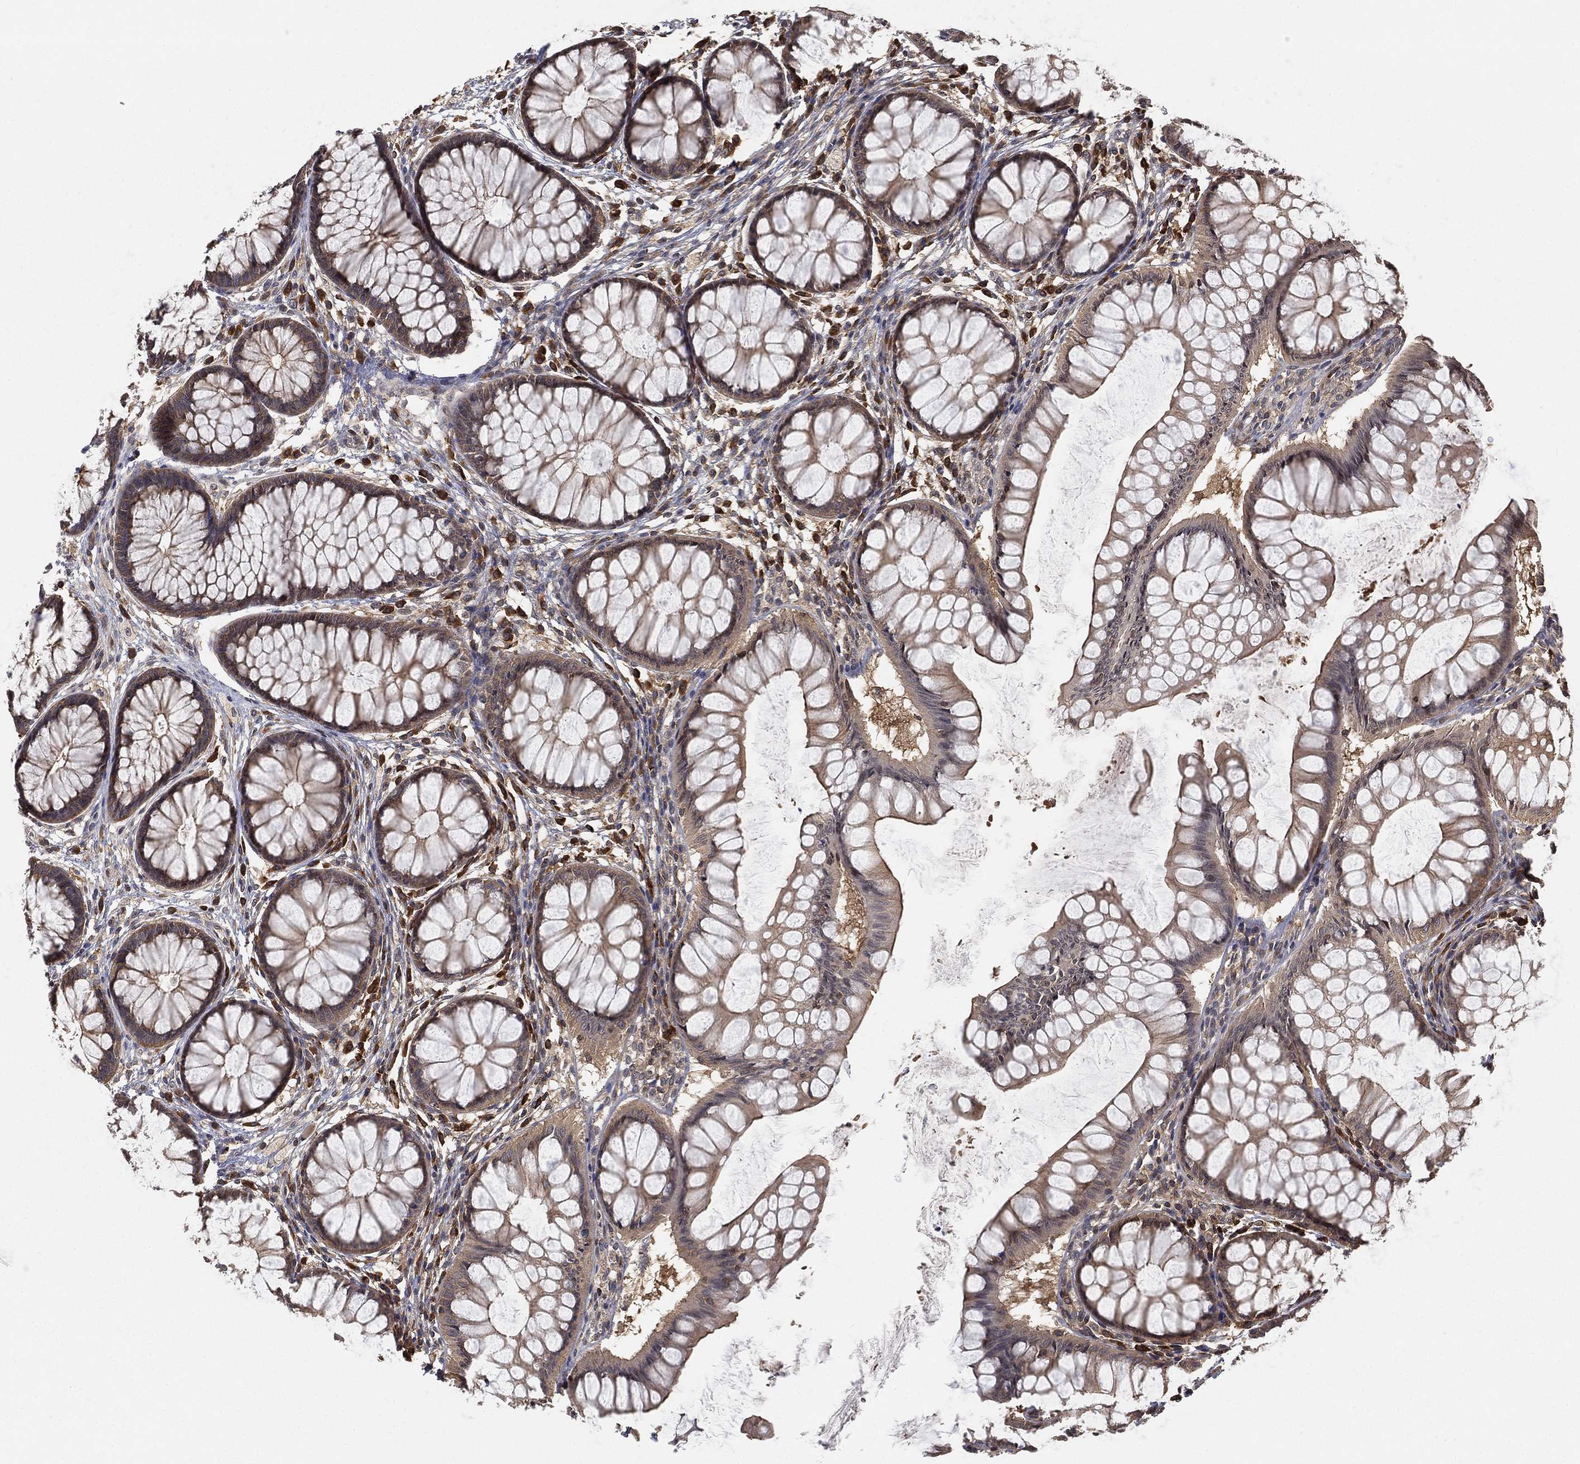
{"staining": {"intensity": "moderate", "quantity": "<25%", "location": "cytoplasmic/membranous"}, "tissue": "colon", "cell_type": "Endothelial cells", "image_type": "normal", "snomed": [{"axis": "morphology", "description": "Normal tissue, NOS"}, {"axis": "topography", "description": "Colon"}], "caption": "Immunohistochemistry (IHC) image of normal colon: human colon stained using IHC displays low levels of moderate protein expression localized specifically in the cytoplasmic/membranous of endothelial cells, appearing as a cytoplasmic/membranous brown color.", "gene": "UBA5", "patient": {"sex": "female", "age": 65}}